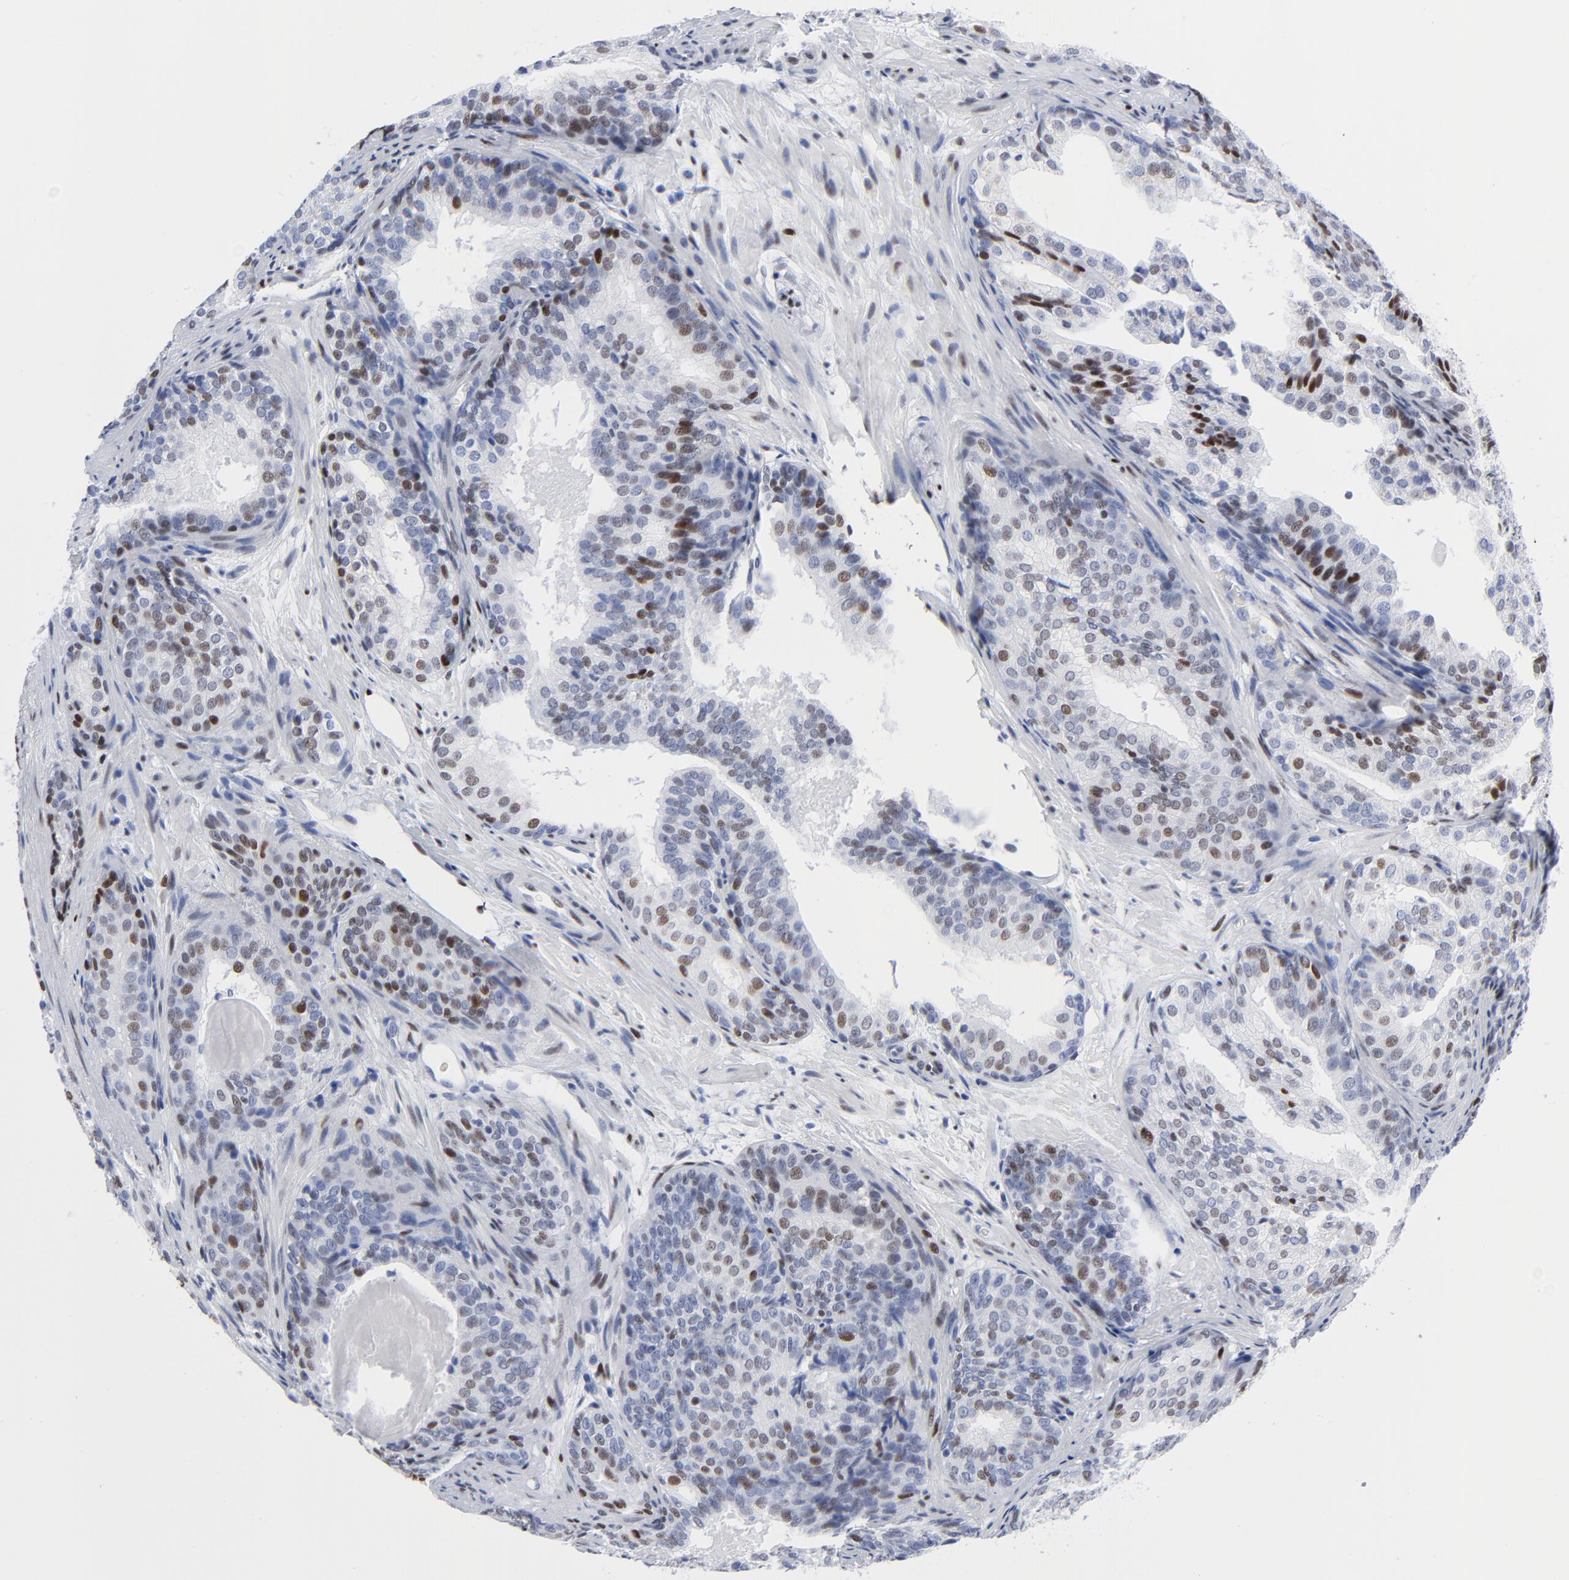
{"staining": {"intensity": "moderate", "quantity": "25%-75%", "location": "nuclear"}, "tissue": "prostate cancer", "cell_type": "Tumor cells", "image_type": "cancer", "snomed": [{"axis": "morphology", "description": "Adenocarcinoma, Low grade"}, {"axis": "topography", "description": "Prostate"}], "caption": "Prostate cancer was stained to show a protein in brown. There is medium levels of moderate nuclear staining in about 25%-75% of tumor cells.", "gene": "JUN", "patient": {"sex": "male", "age": 69}}